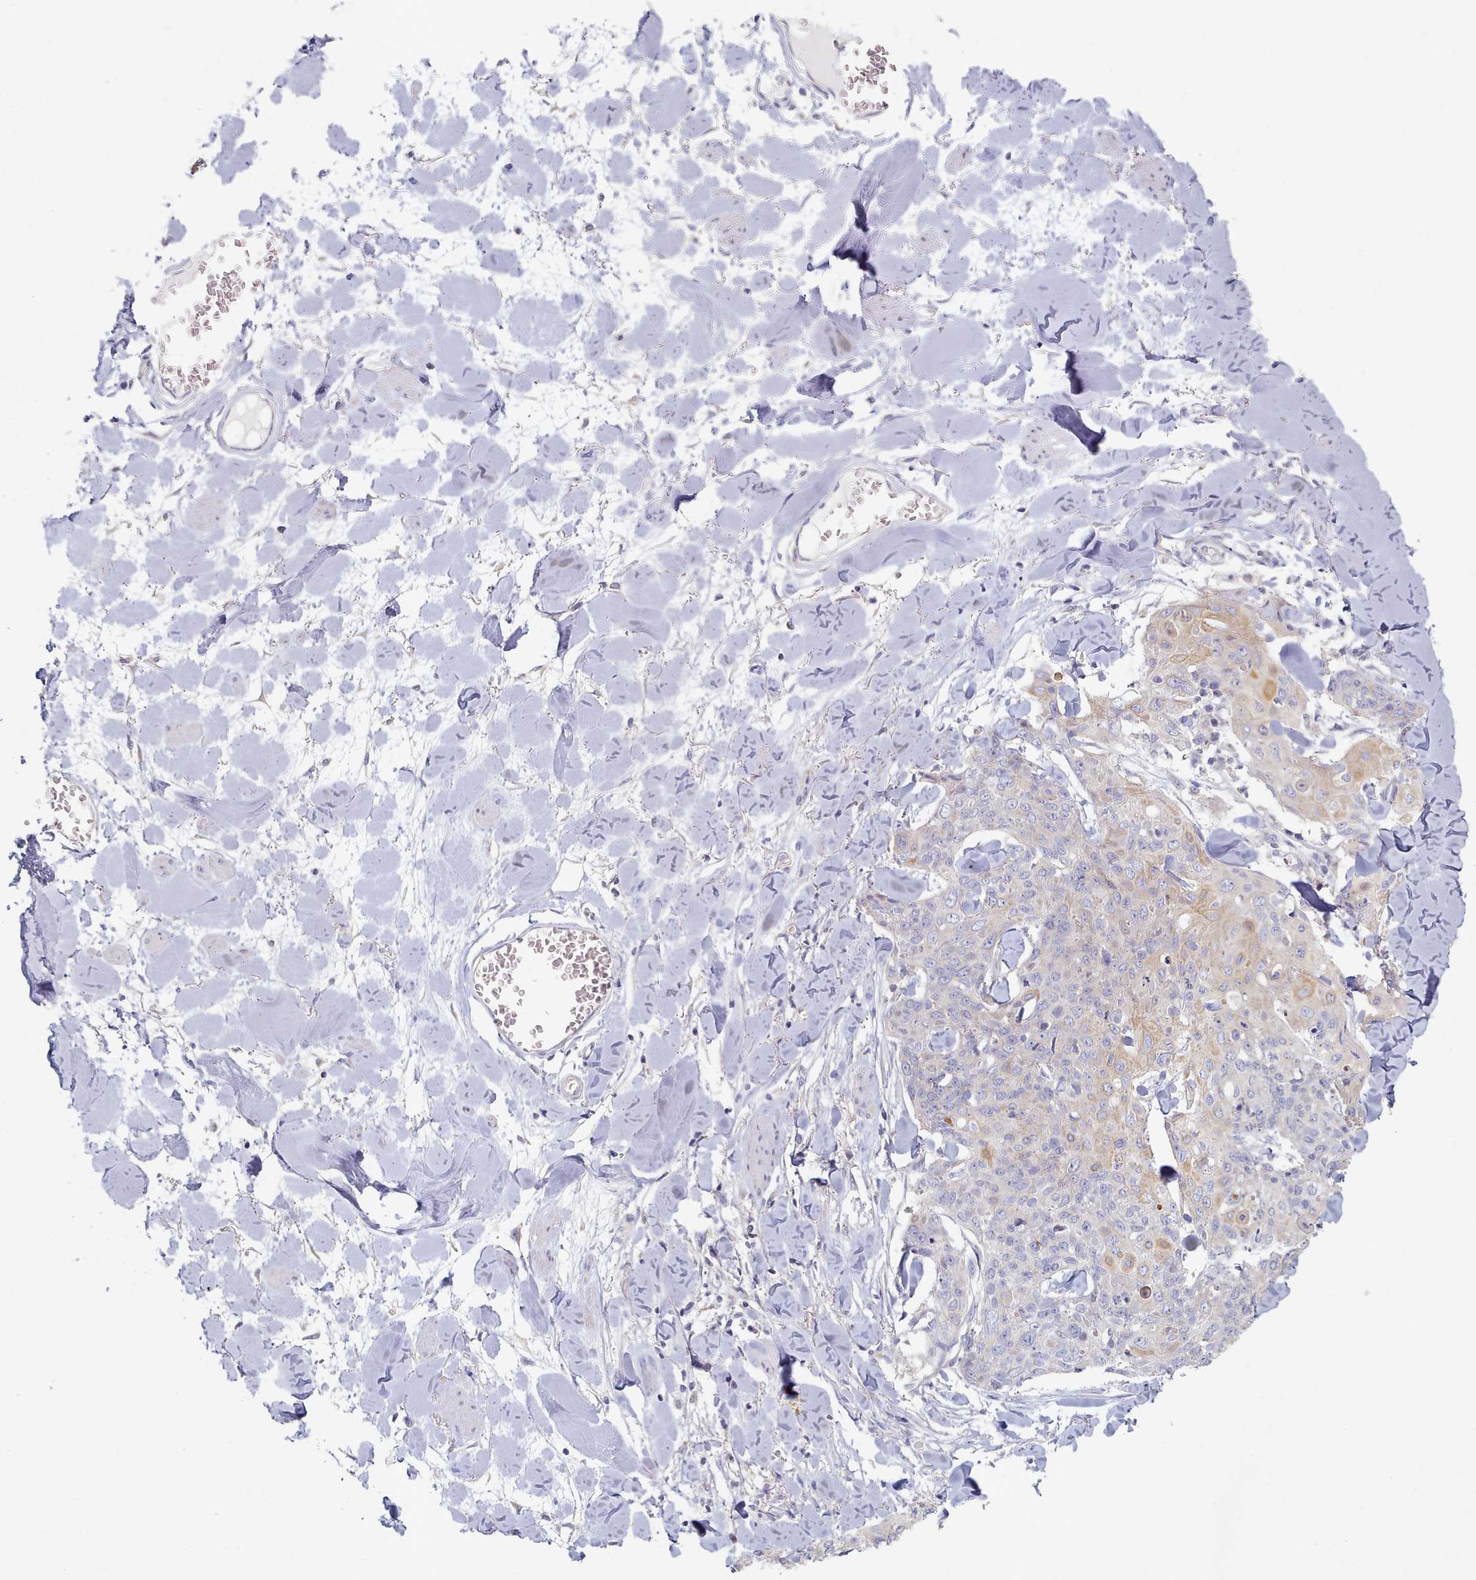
{"staining": {"intensity": "weak", "quantity": "<25%", "location": "cytoplasmic/membranous"}, "tissue": "skin cancer", "cell_type": "Tumor cells", "image_type": "cancer", "snomed": [{"axis": "morphology", "description": "Squamous cell carcinoma, NOS"}, {"axis": "topography", "description": "Skin"}, {"axis": "topography", "description": "Vulva"}], "caption": "There is no significant positivity in tumor cells of skin cancer.", "gene": "TYW1B", "patient": {"sex": "female", "age": 85}}